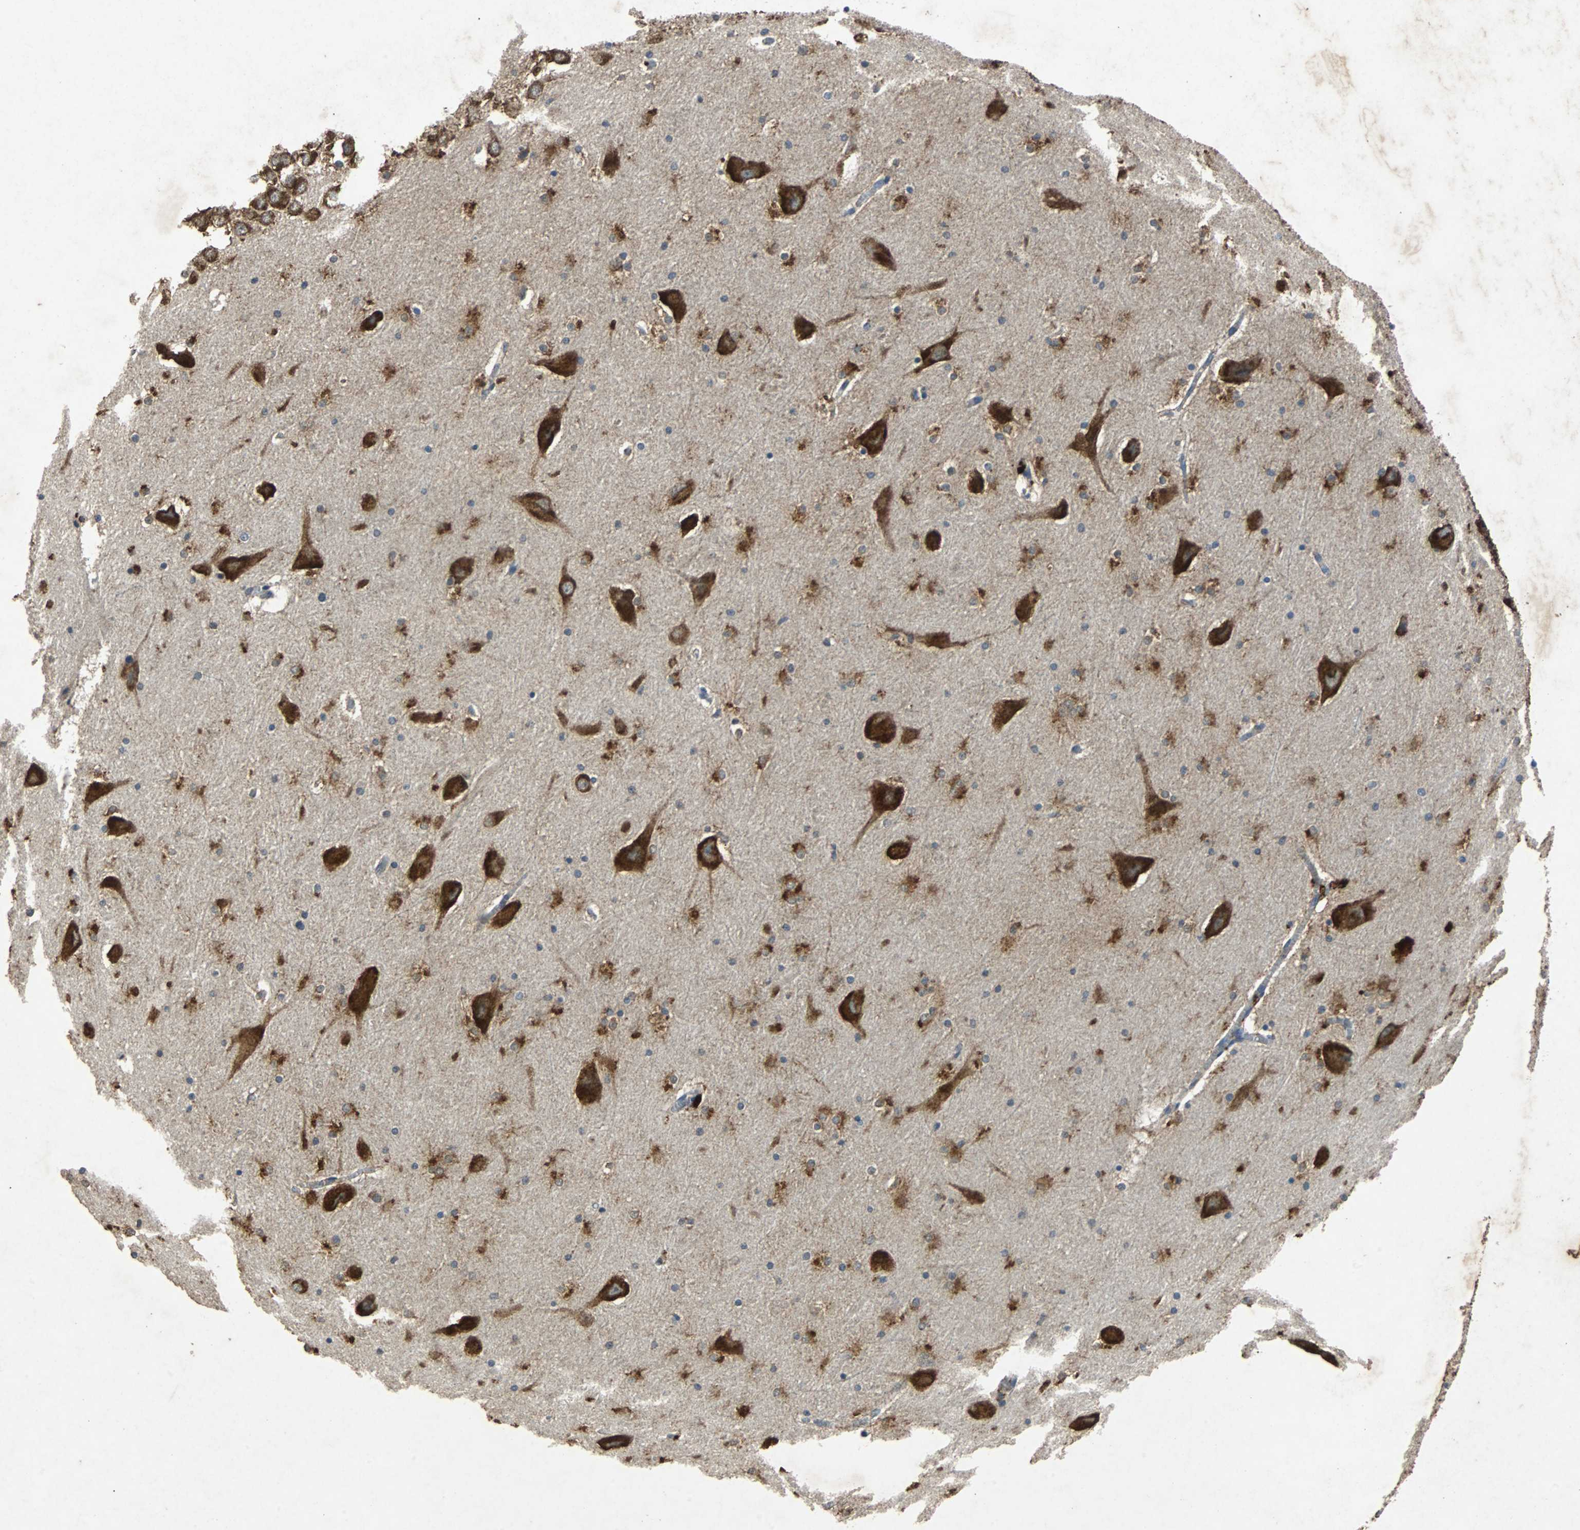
{"staining": {"intensity": "strong", "quantity": "25%-75%", "location": "cytoplasmic/membranous"}, "tissue": "hippocampus", "cell_type": "Glial cells", "image_type": "normal", "snomed": [{"axis": "morphology", "description": "Normal tissue, NOS"}, {"axis": "topography", "description": "Hippocampus"}], "caption": "Immunohistochemical staining of normal human hippocampus displays high levels of strong cytoplasmic/membranous positivity in approximately 25%-75% of glial cells. (DAB (3,3'-diaminobenzidine) IHC, brown staining for protein, blue staining for nuclei).", "gene": "NAA10", "patient": {"sex": "male", "age": 45}}